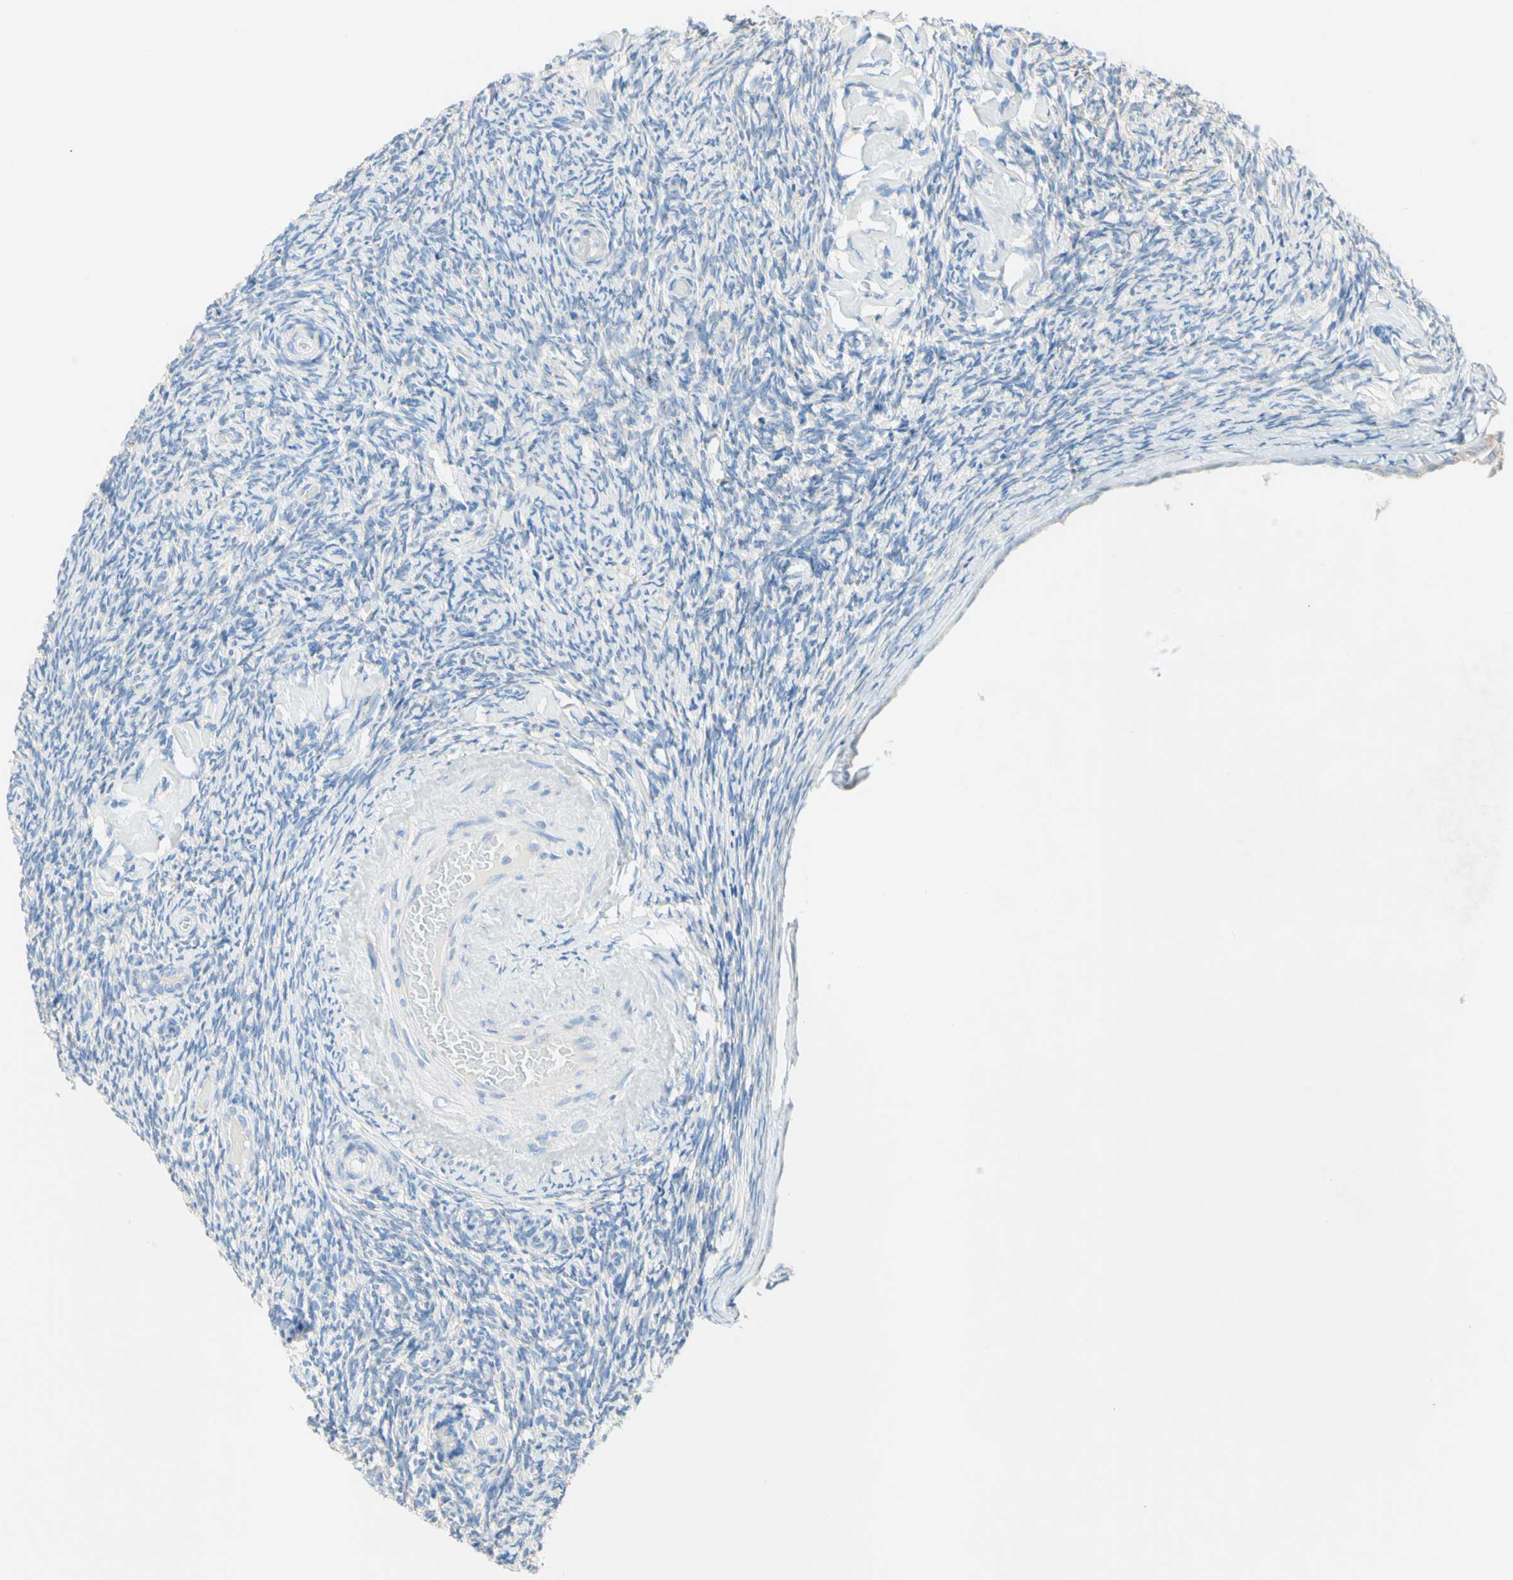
{"staining": {"intensity": "negative", "quantity": "none", "location": "none"}, "tissue": "ovary", "cell_type": "Follicle cells", "image_type": "normal", "snomed": [{"axis": "morphology", "description": "Normal tissue, NOS"}, {"axis": "topography", "description": "Ovary"}], "caption": "Ovary stained for a protein using immunohistochemistry (IHC) exhibits no positivity follicle cells.", "gene": "MFF", "patient": {"sex": "female", "age": 60}}